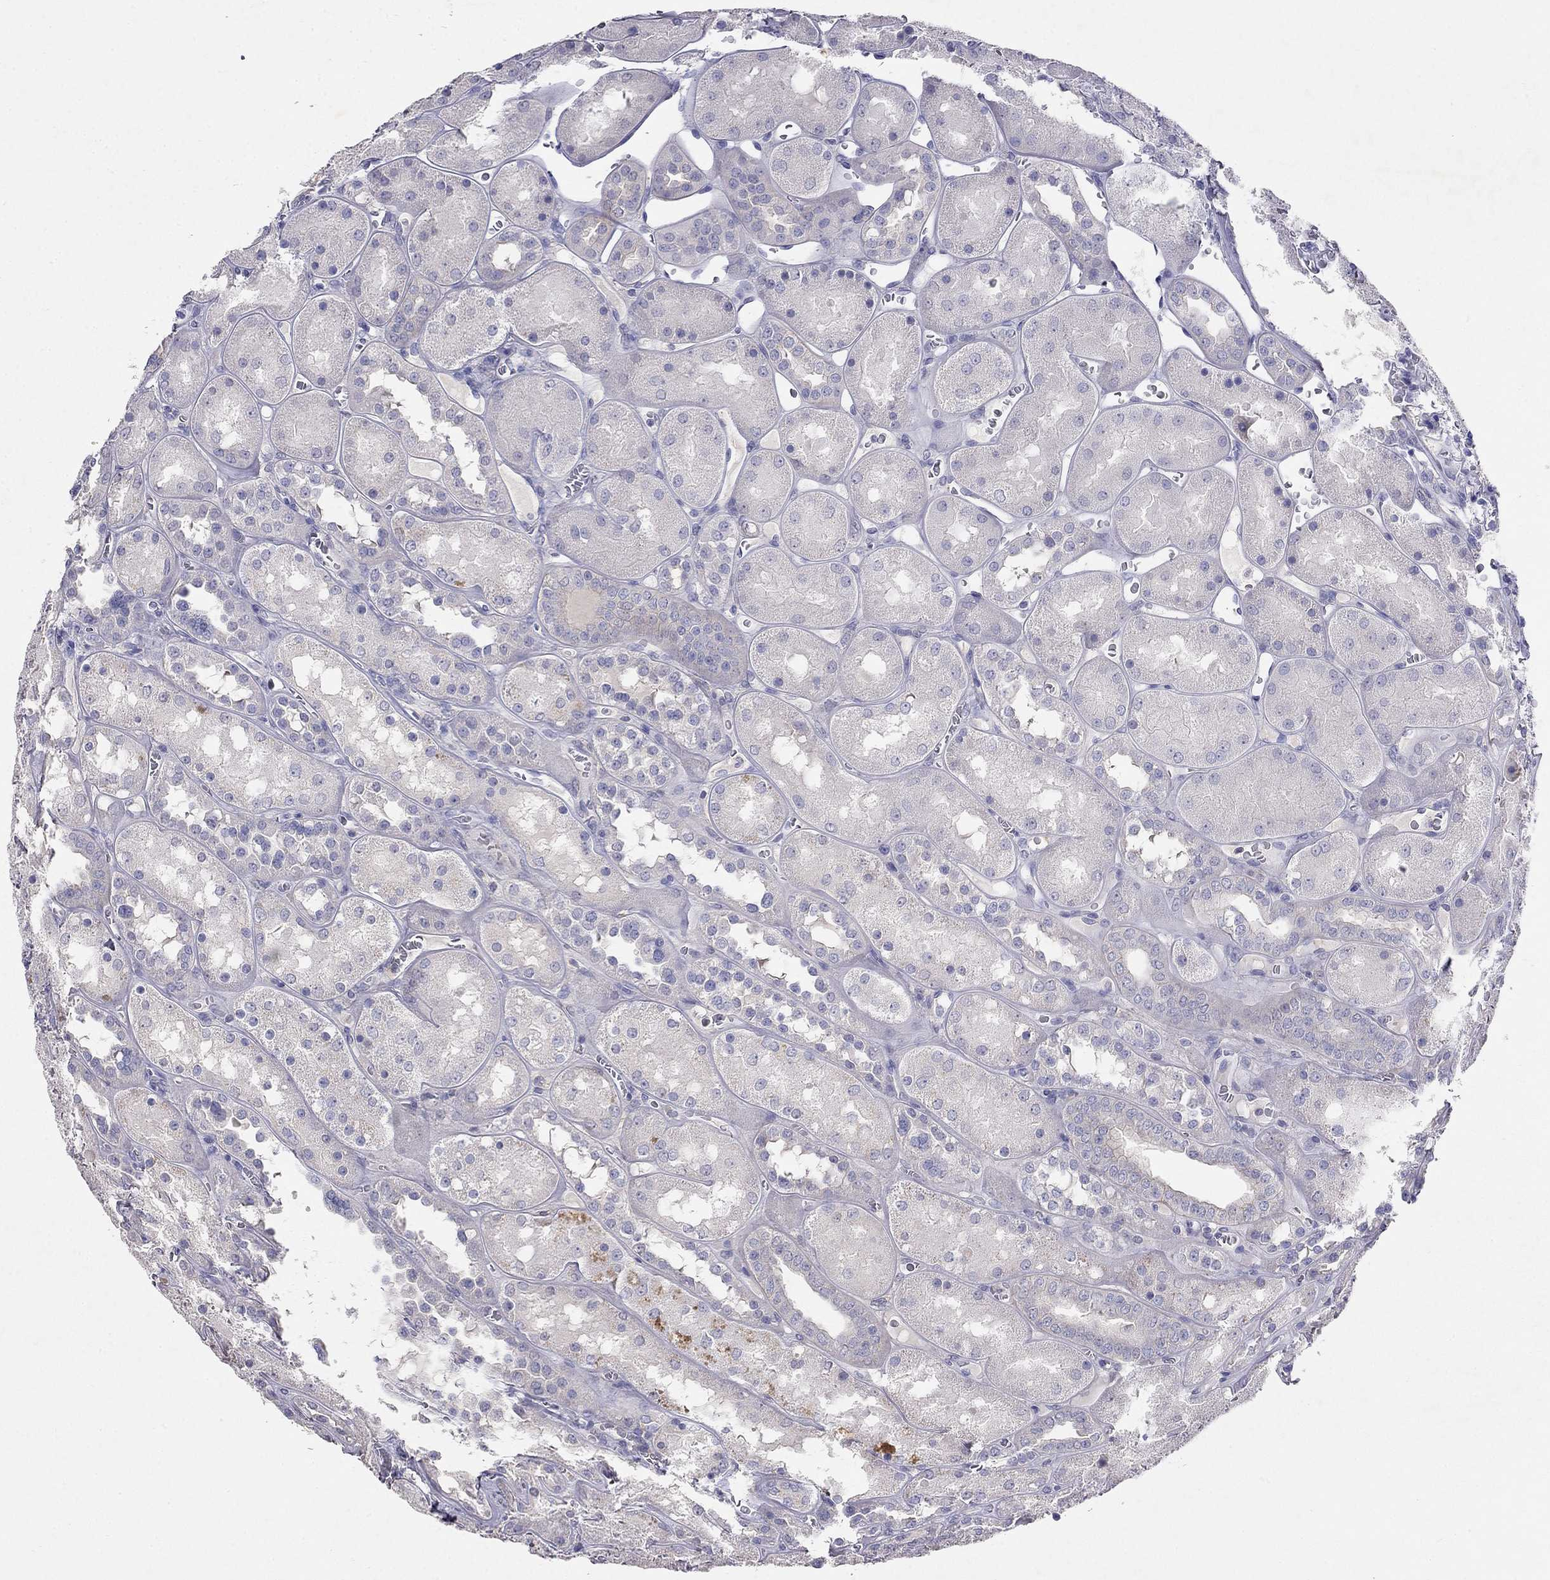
{"staining": {"intensity": "negative", "quantity": "none", "location": "none"}, "tissue": "kidney", "cell_type": "Cells in glomeruli", "image_type": "normal", "snomed": [{"axis": "morphology", "description": "Normal tissue, NOS"}, {"axis": "topography", "description": "Kidney"}], "caption": "This photomicrograph is of unremarkable kidney stained with immunohistochemistry (IHC) to label a protein in brown with the nuclei are counter-stained blue. There is no expression in cells in glomeruli. The staining was performed using DAB to visualize the protein expression in brown, while the nuclei were stained in blue with hematoxylin (Magnification: 20x).", "gene": "LY6H", "patient": {"sex": "male", "age": 73}}